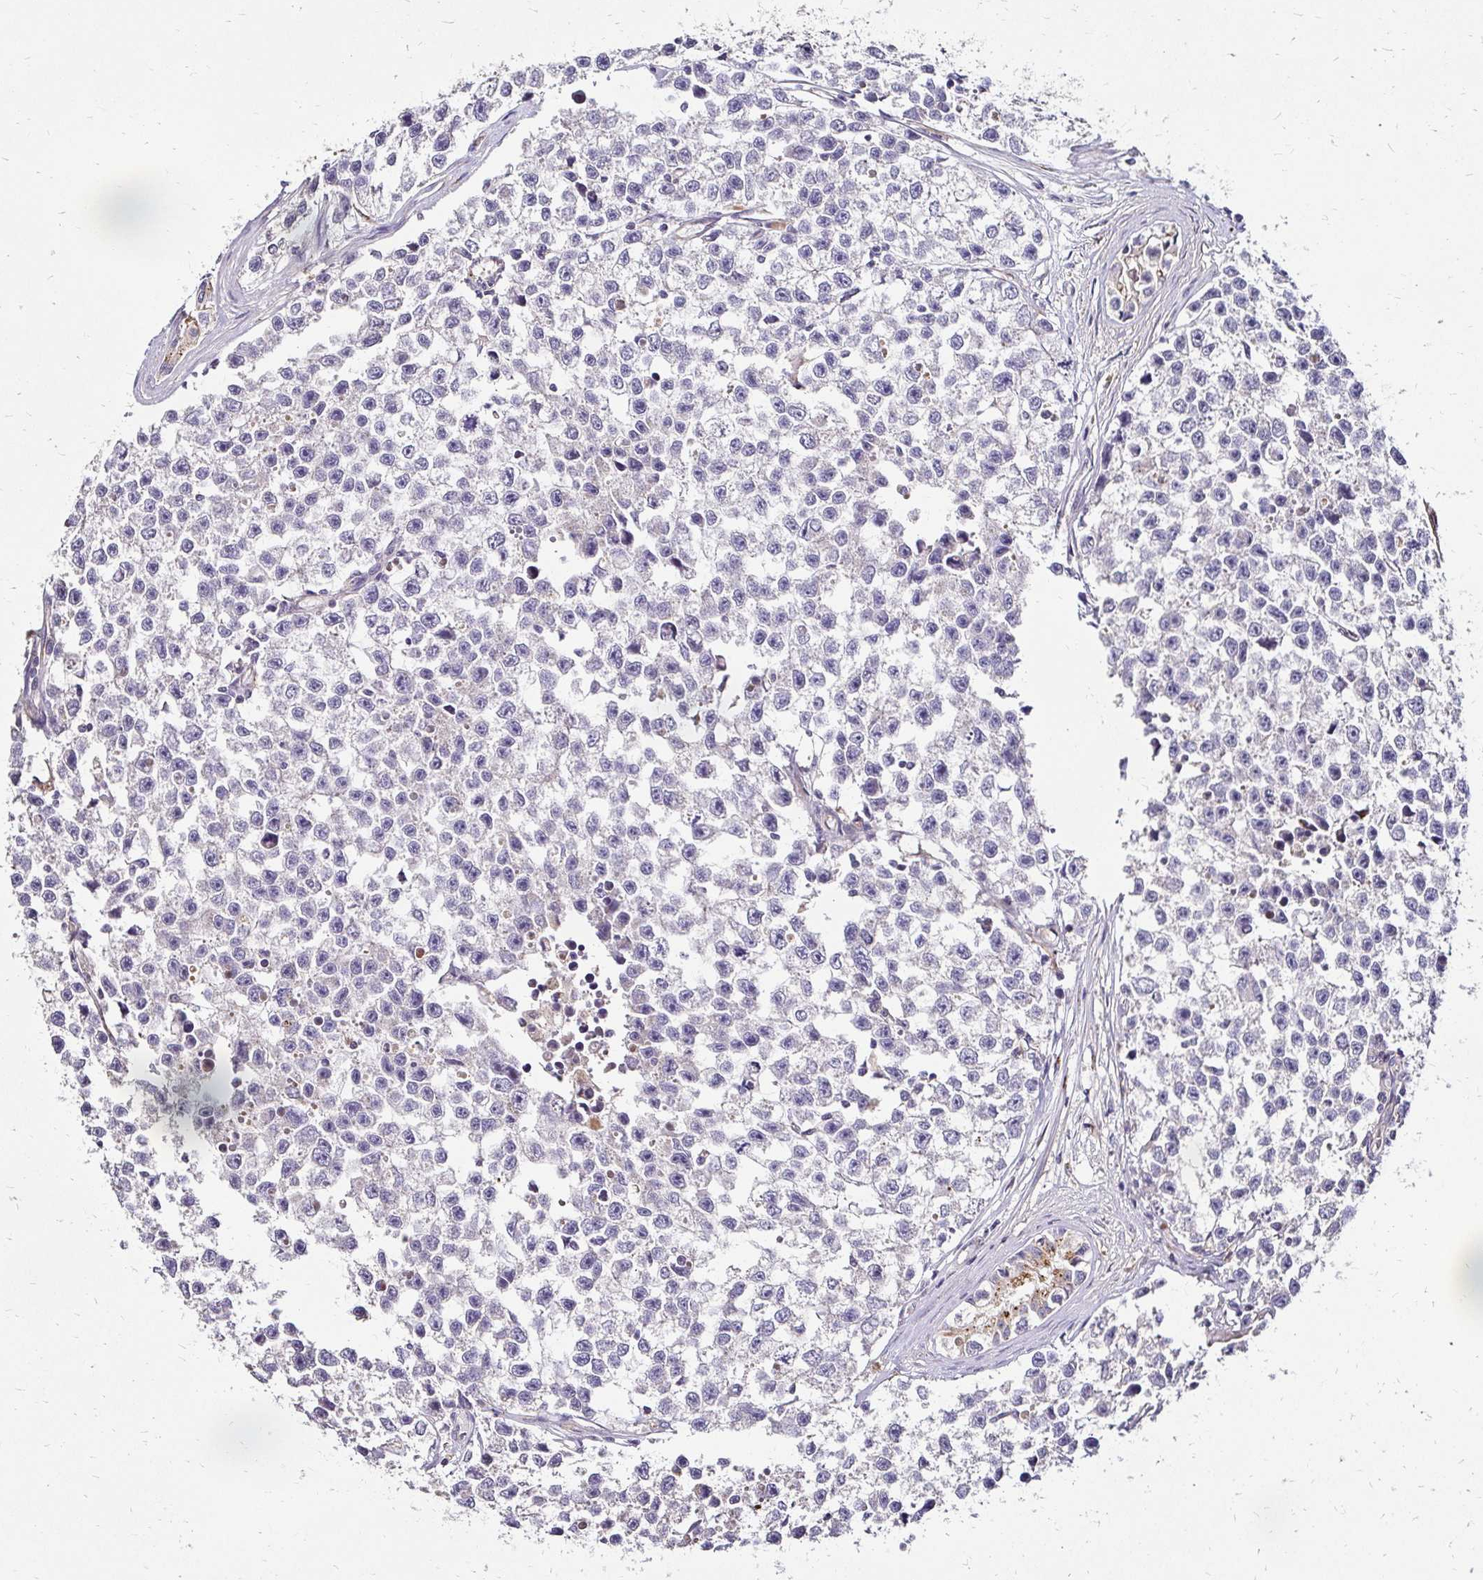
{"staining": {"intensity": "negative", "quantity": "none", "location": "none"}, "tissue": "testis cancer", "cell_type": "Tumor cells", "image_type": "cancer", "snomed": [{"axis": "morphology", "description": "Seminoma, NOS"}, {"axis": "topography", "description": "Testis"}], "caption": "This is an immunohistochemistry (IHC) photomicrograph of testis cancer (seminoma). There is no expression in tumor cells.", "gene": "IDUA", "patient": {"sex": "male", "age": 26}}